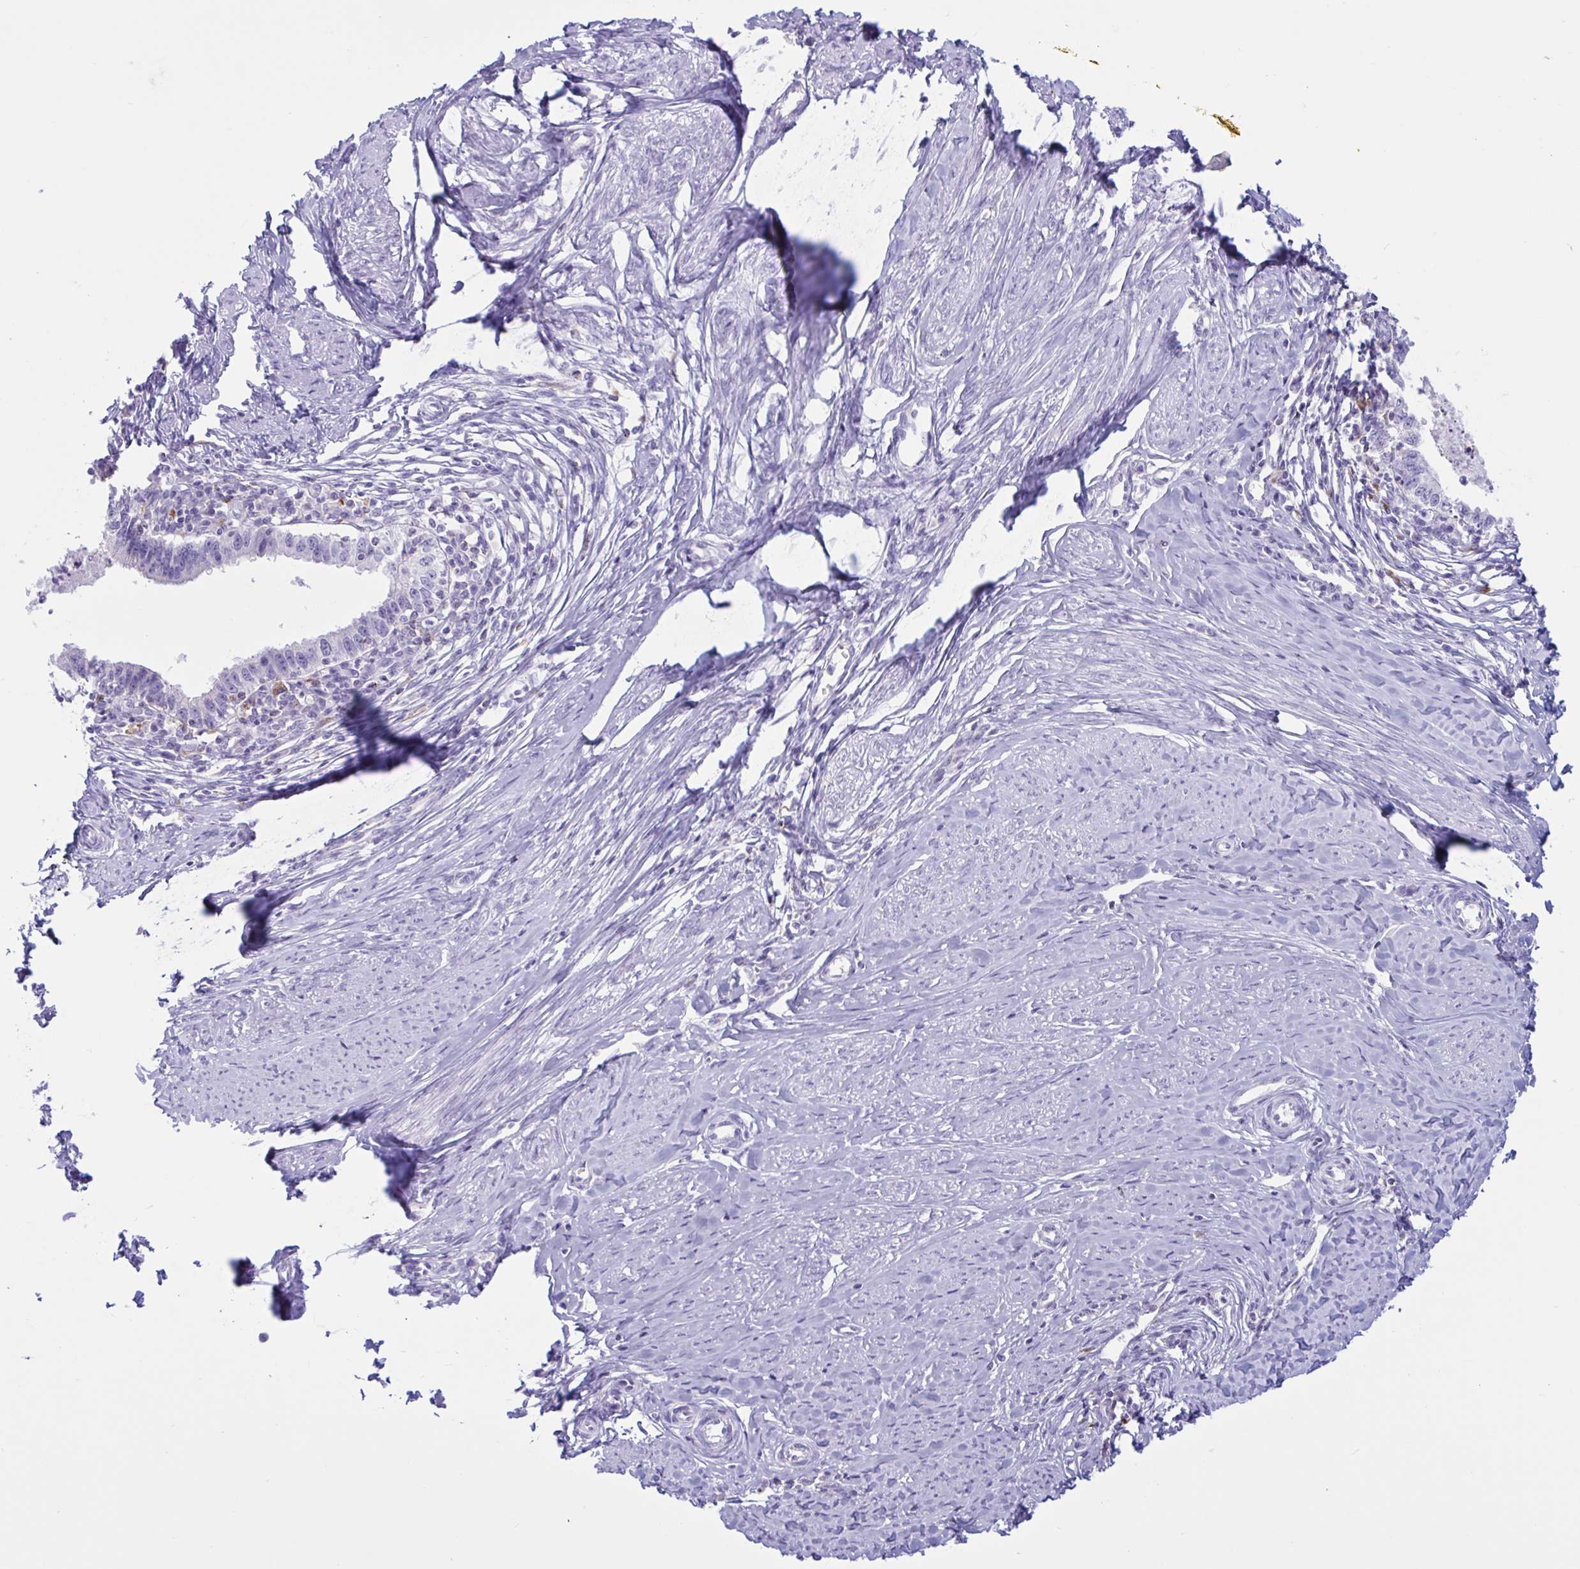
{"staining": {"intensity": "negative", "quantity": "none", "location": "none"}, "tissue": "cervical cancer", "cell_type": "Tumor cells", "image_type": "cancer", "snomed": [{"axis": "morphology", "description": "Adenocarcinoma, NOS"}, {"axis": "topography", "description": "Cervix"}], "caption": "There is no significant staining in tumor cells of cervical cancer. The staining is performed using DAB (3,3'-diaminobenzidine) brown chromogen with nuclei counter-stained in using hematoxylin.", "gene": "XCL1", "patient": {"sex": "female", "age": 36}}